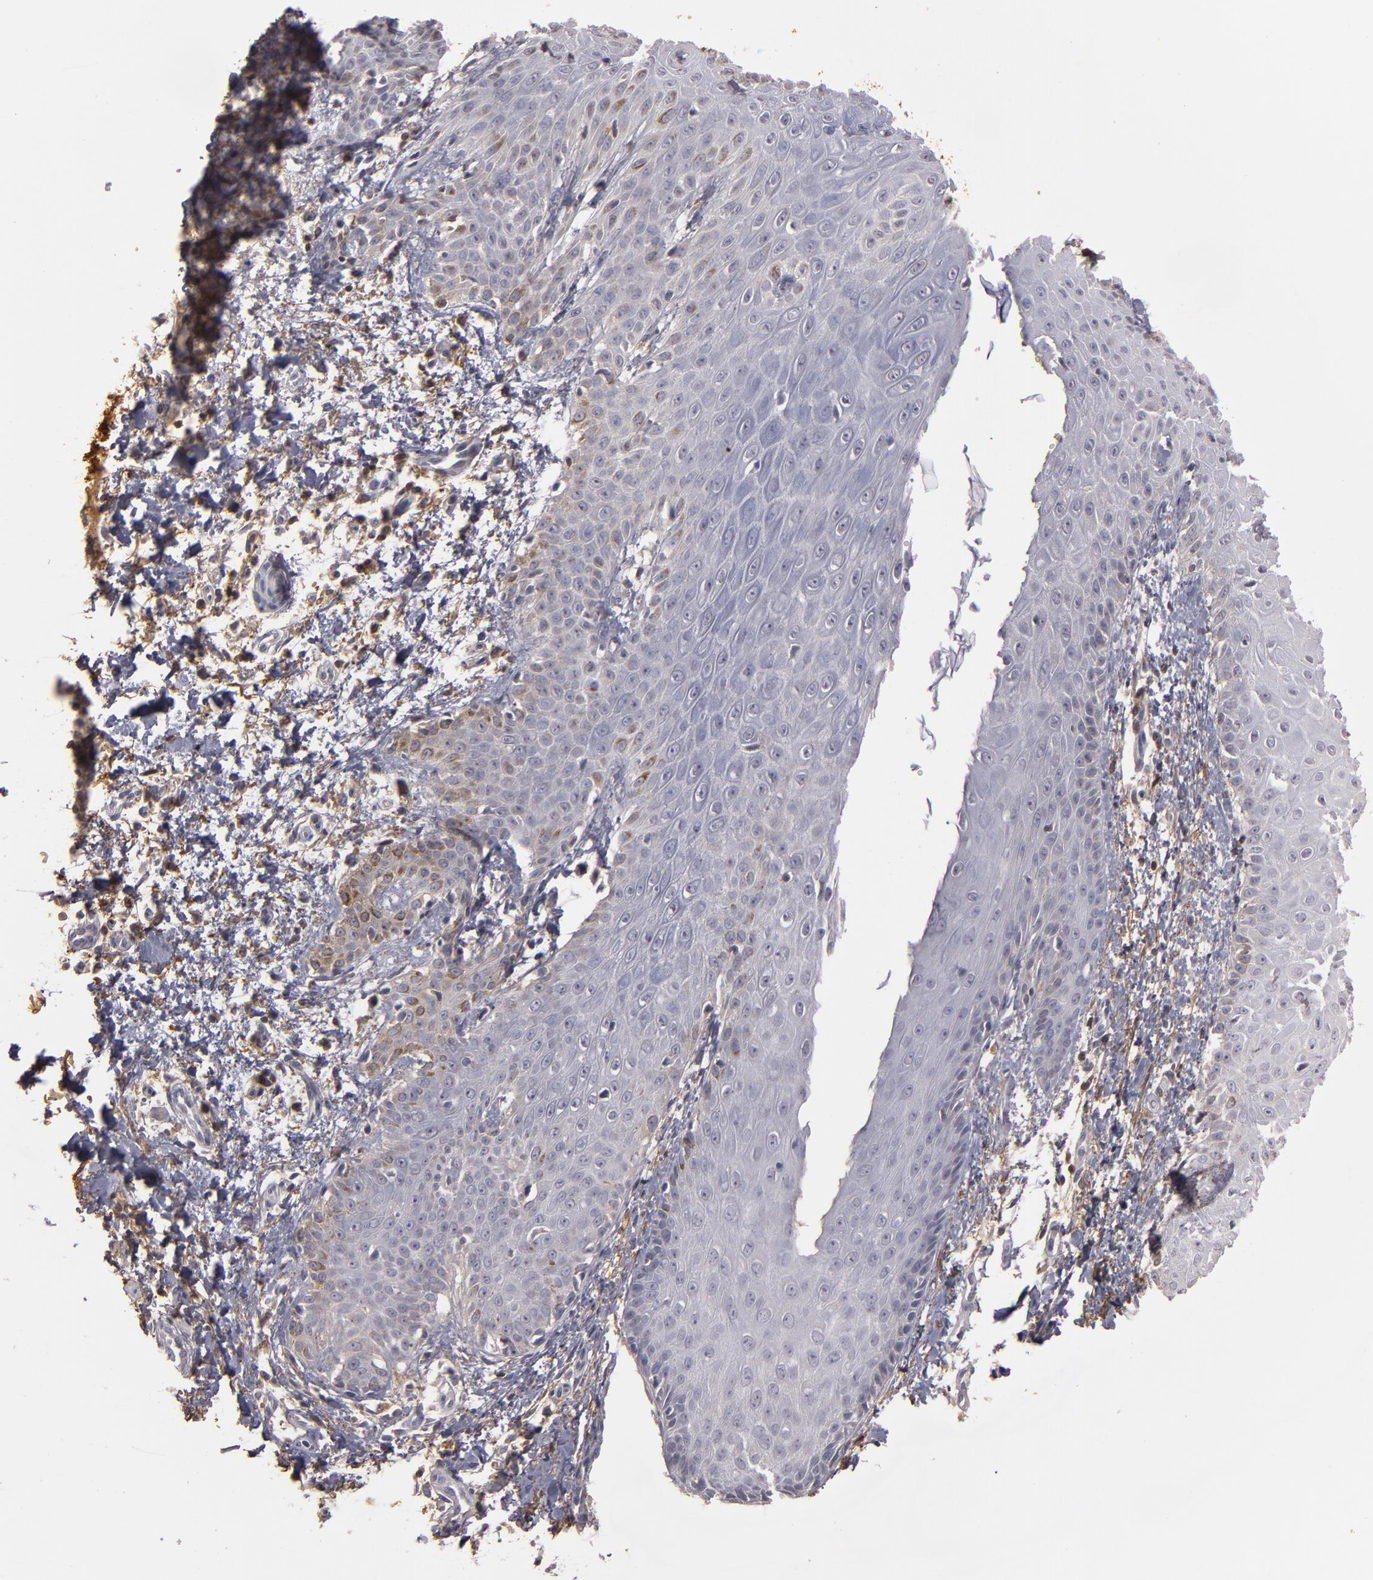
{"staining": {"intensity": "weak", "quantity": "<25%", "location": "cytoplasmic/membranous"}, "tissue": "skin cancer", "cell_type": "Tumor cells", "image_type": "cancer", "snomed": [{"axis": "morphology", "description": "Basal cell carcinoma"}, {"axis": "topography", "description": "Skin"}], "caption": "Skin cancer stained for a protein using immunohistochemistry (IHC) reveals no positivity tumor cells.", "gene": "MBL2", "patient": {"sex": "male", "age": 67}}